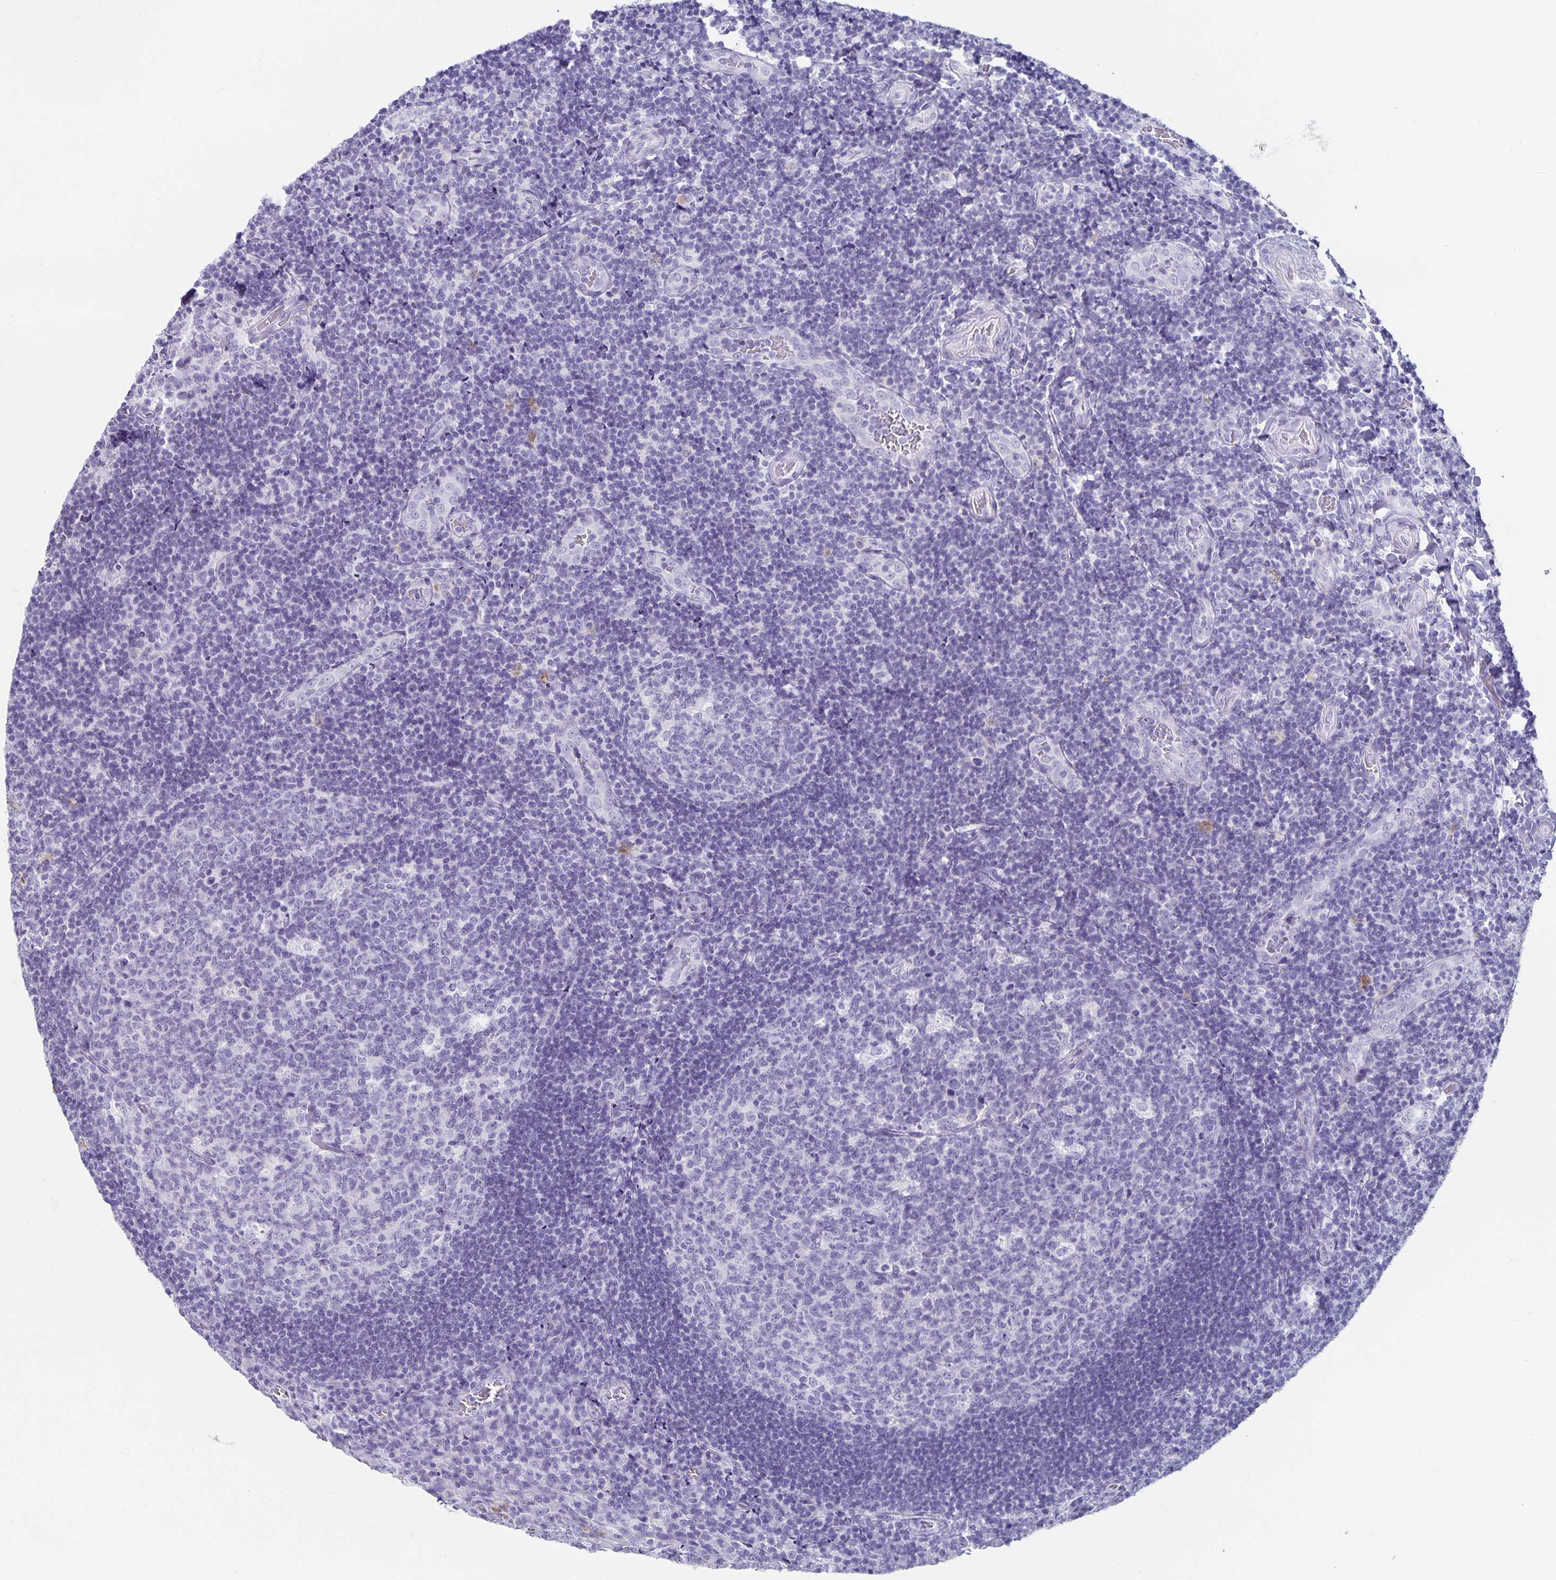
{"staining": {"intensity": "negative", "quantity": "none", "location": "none"}, "tissue": "tonsil", "cell_type": "Germinal center cells", "image_type": "normal", "snomed": [{"axis": "morphology", "description": "Normal tissue, NOS"}, {"axis": "topography", "description": "Tonsil"}], "caption": "An immunohistochemistry (IHC) photomicrograph of normal tonsil is shown. There is no staining in germinal center cells of tonsil.", "gene": "CHGA", "patient": {"sex": "male", "age": 17}}